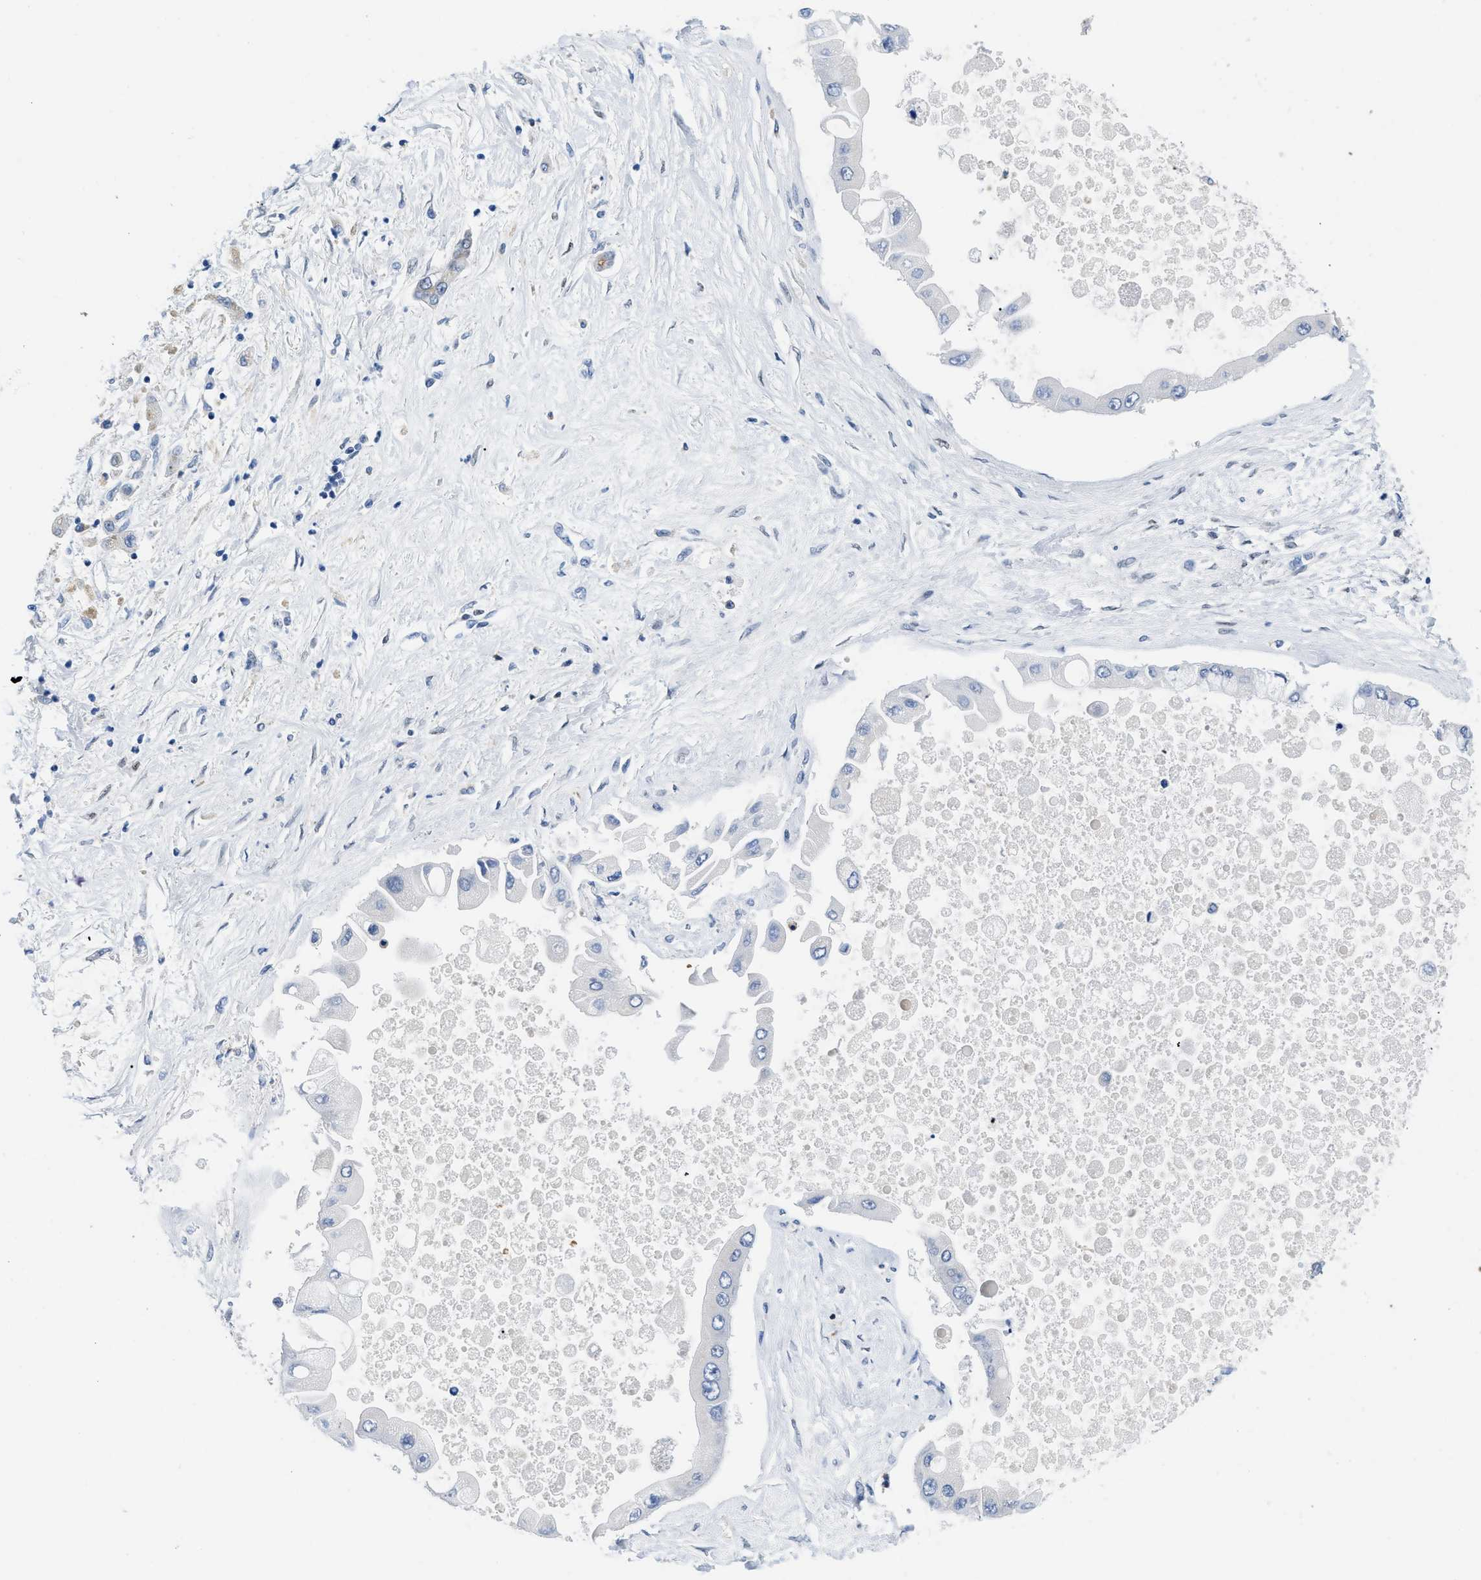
{"staining": {"intensity": "negative", "quantity": "none", "location": "none"}, "tissue": "liver cancer", "cell_type": "Tumor cells", "image_type": "cancer", "snomed": [{"axis": "morphology", "description": "Cholangiocarcinoma"}, {"axis": "topography", "description": "Liver"}], "caption": "Human liver cholangiocarcinoma stained for a protein using IHC shows no staining in tumor cells.", "gene": "NFIX", "patient": {"sex": "male", "age": 50}}